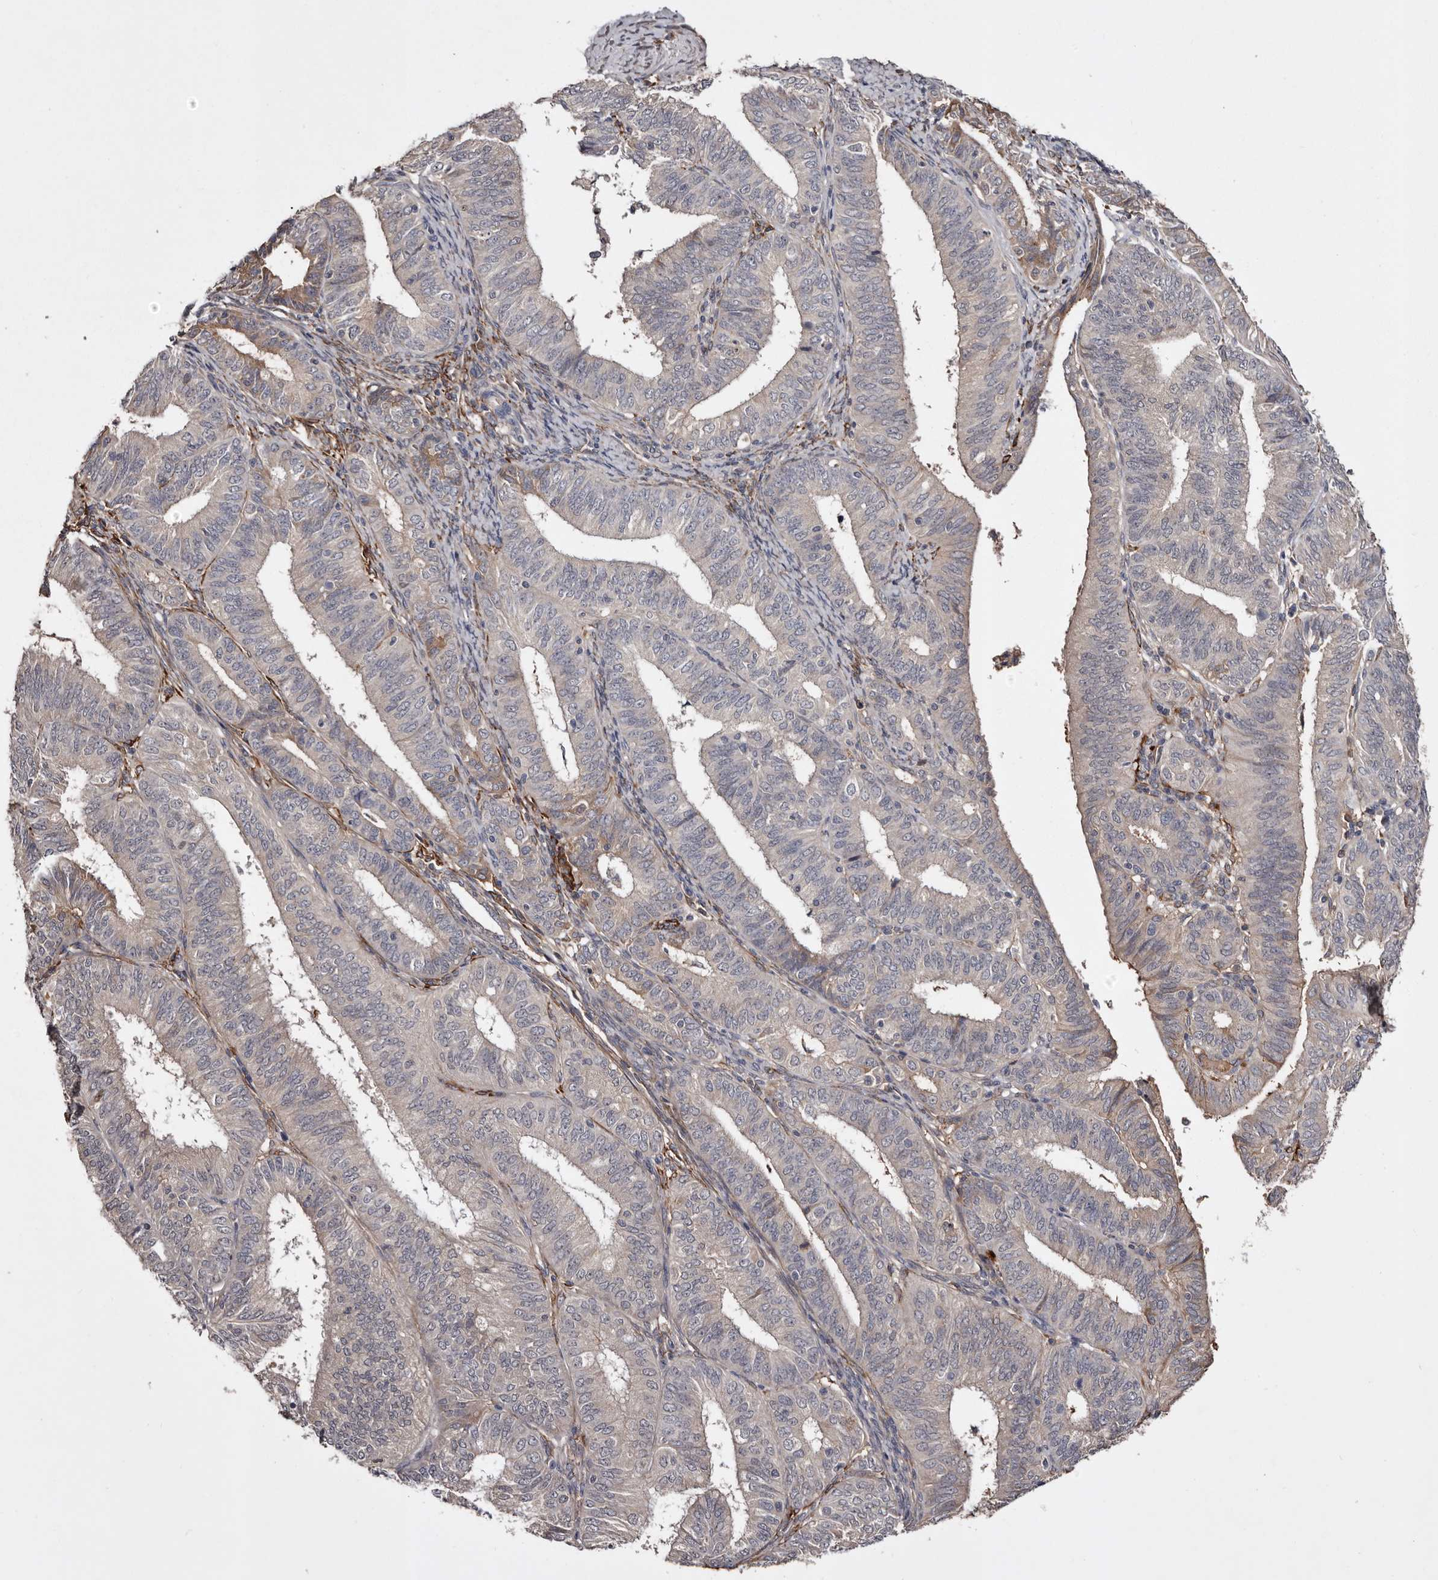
{"staining": {"intensity": "weak", "quantity": "<25%", "location": "cytoplasmic/membranous"}, "tissue": "endometrial cancer", "cell_type": "Tumor cells", "image_type": "cancer", "snomed": [{"axis": "morphology", "description": "Adenocarcinoma, NOS"}, {"axis": "topography", "description": "Endometrium"}], "caption": "Immunohistochemical staining of endometrial adenocarcinoma demonstrates no significant expression in tumor cells. Brightfield microscopy of immunohistochemistry stained with DAB (brown) and hematoxylin (blue), captured at high magnification.", "gene": "CYP1B1", "patient": {"sex": "female", "age": 51}}